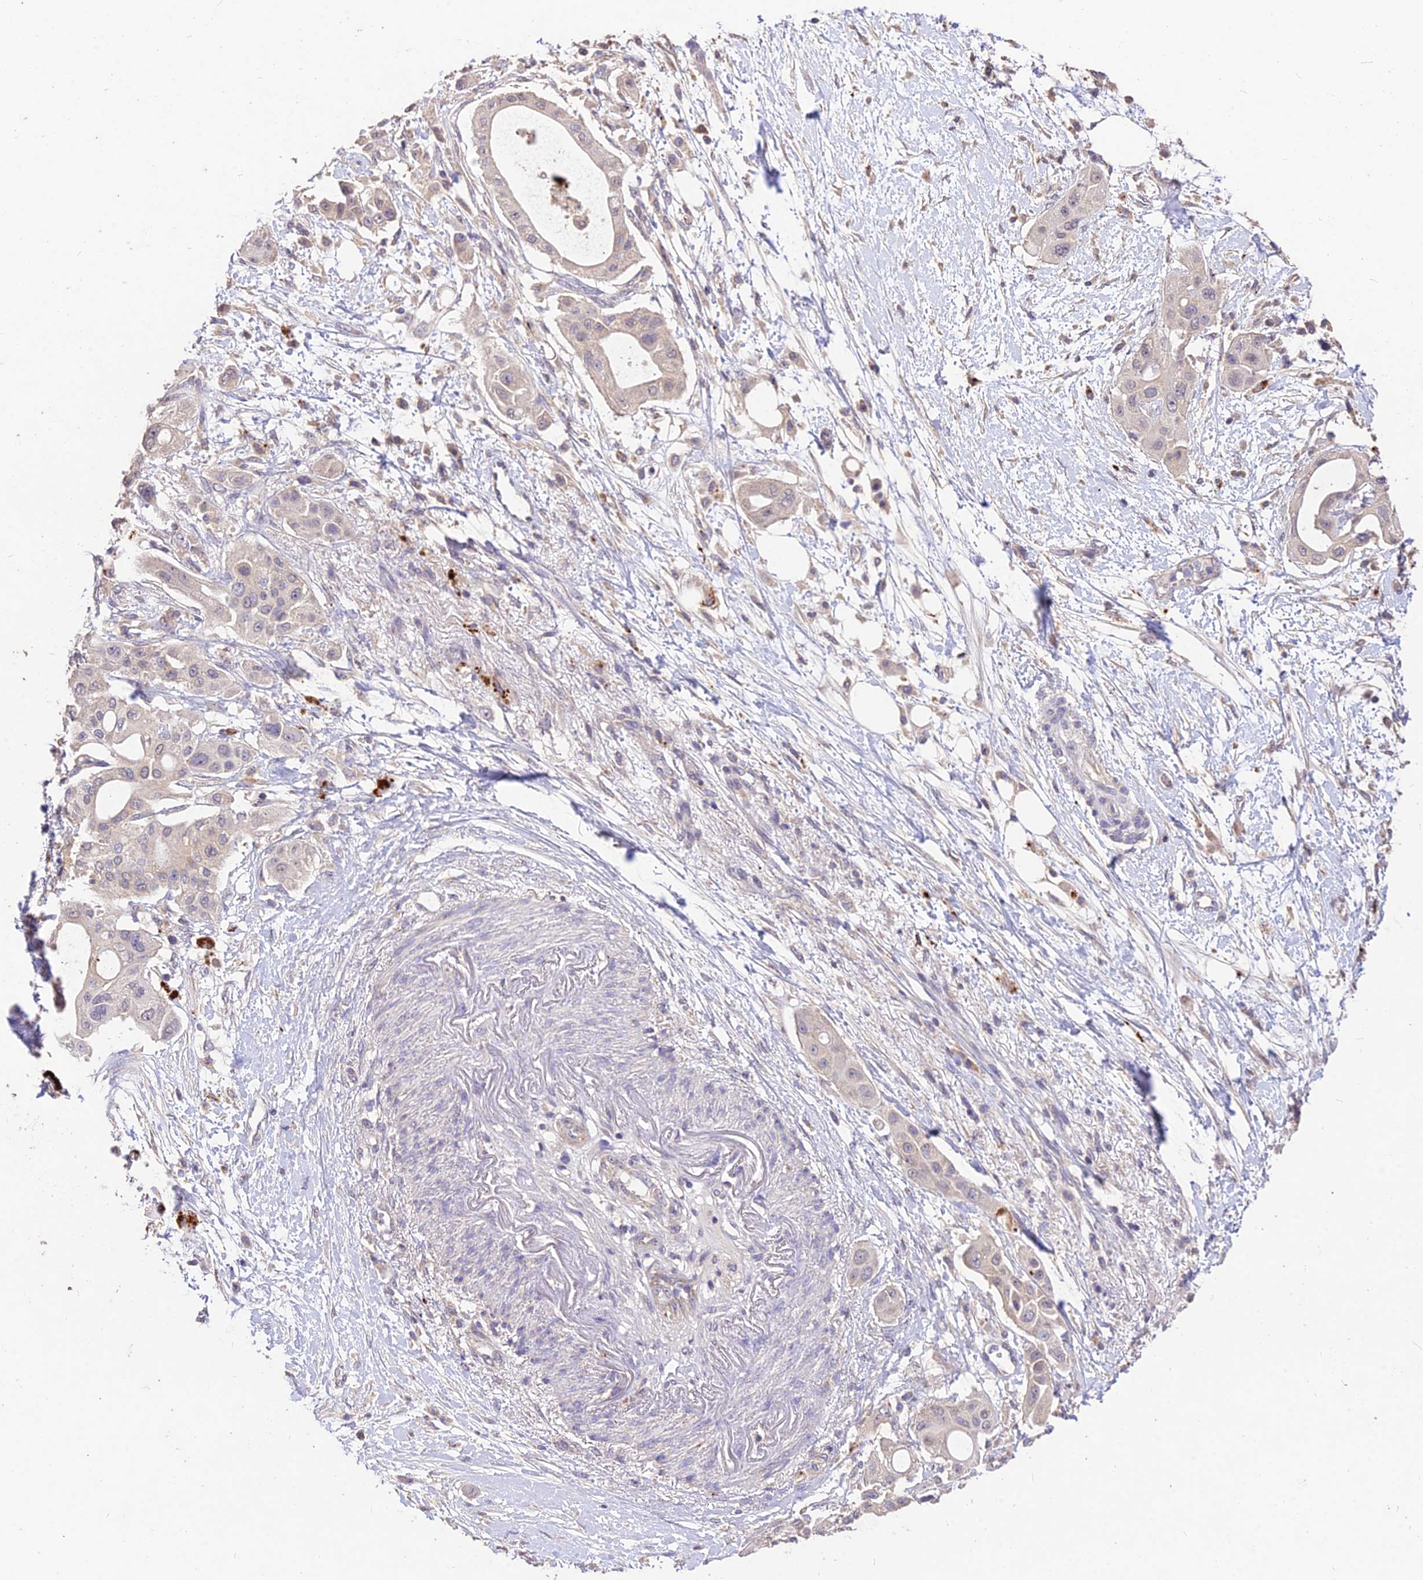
{"staining": {"intensity": "negative", "quantity": "none", "location": "none"}, "tissue": "pancreatic cancer", "cell_type": "Tumor cells", "image_type": "cancer", "snomed": [{"axis": "morphology", "description": "Adenocarcinoma, NOS"}, {"axis": "topography", "description": "Pancreas"}], "caption": "Pancreatic cancer stained for a protein using immunohistochemistry (IHC) demonstrates no positivity tumor cells.", "gene": "SDHD", "patient": {"sex": "male", "age": 68}}